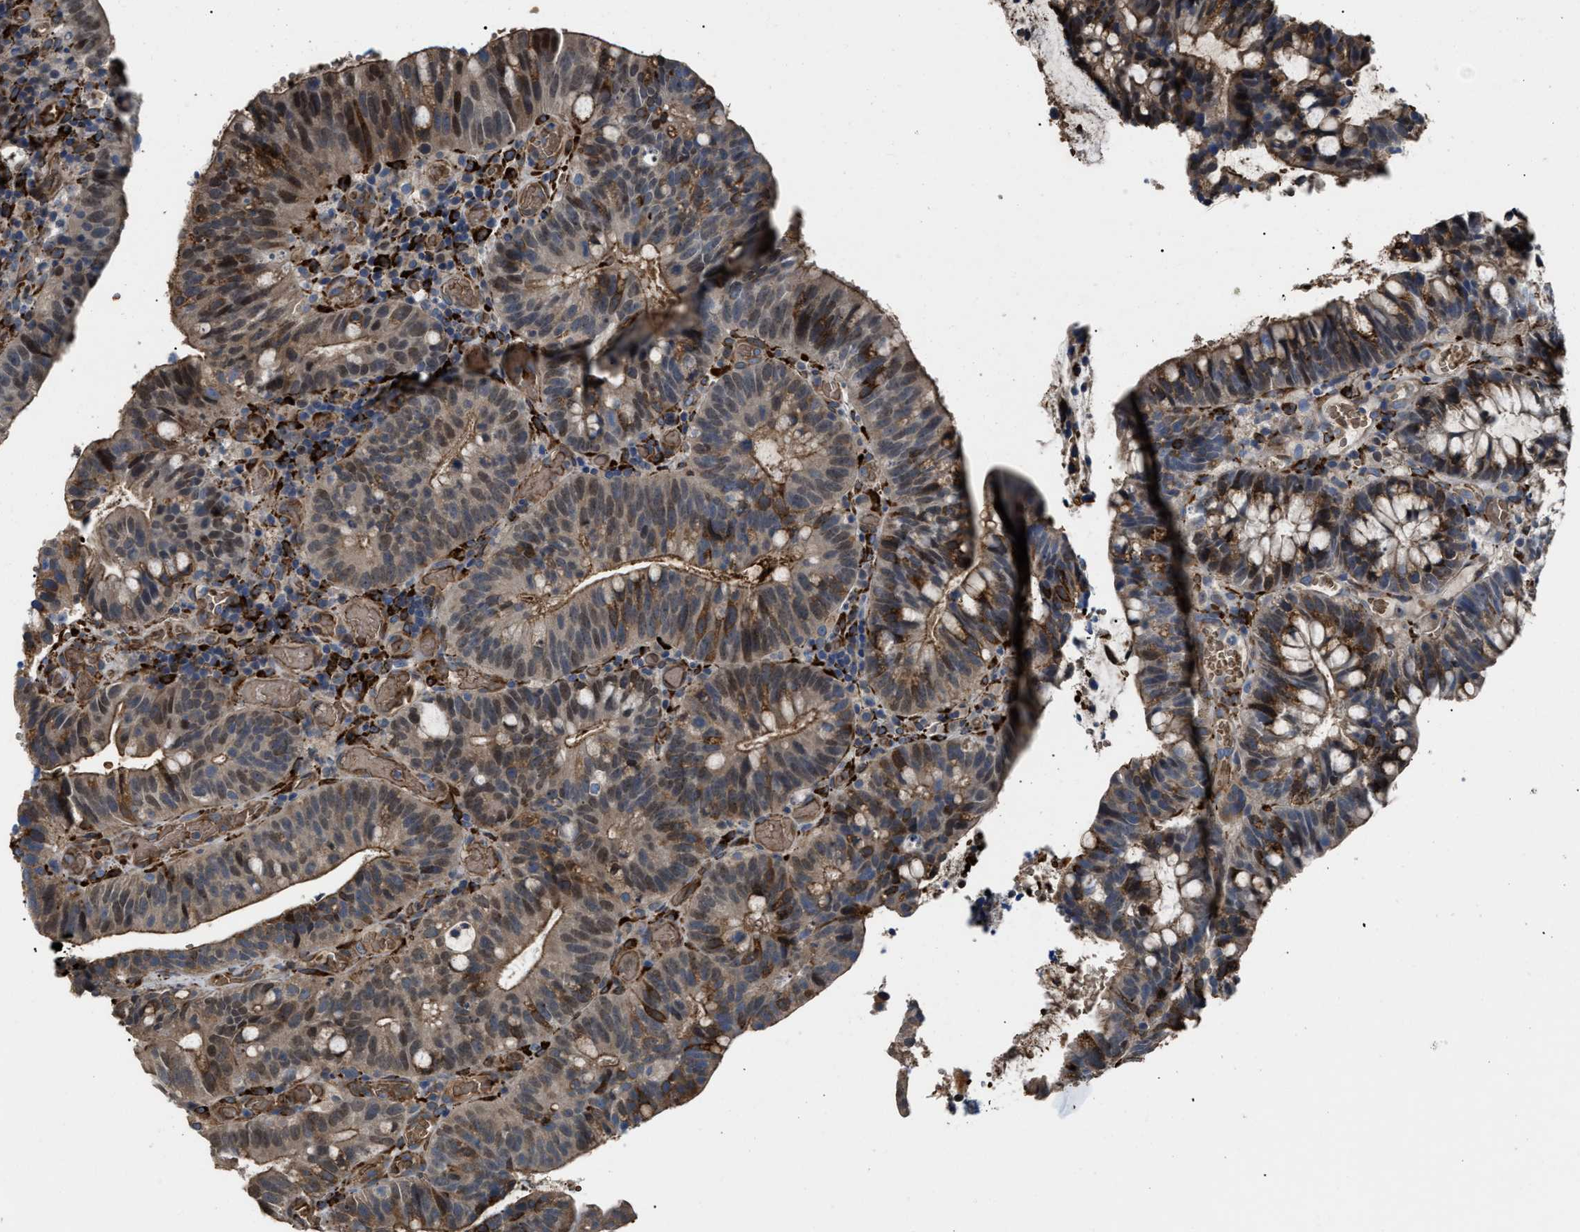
{"staining": {"intensity": "moderate", "quantity": ">75%", "location": "cytoplasmic/membranous,nuclear"}, "tissue": "colorectal cancer", "cell_type": "Tumor cells", "image_type": "cancer", "snomed": [{"axis": "morphology", "description": "Adenocarcinoma, NOS"}, {"axis": "topography", "description": "Colon"}], "caption": "Immunohistochemistry (IHC) of human colorectal cancer demonstrates medium levels of moderate cytoplasmic/membranous and nuclear staining in about >75% of tumor cells.", "gene": "SELENOM", "patient": {"sex": "female", "age": 66}}